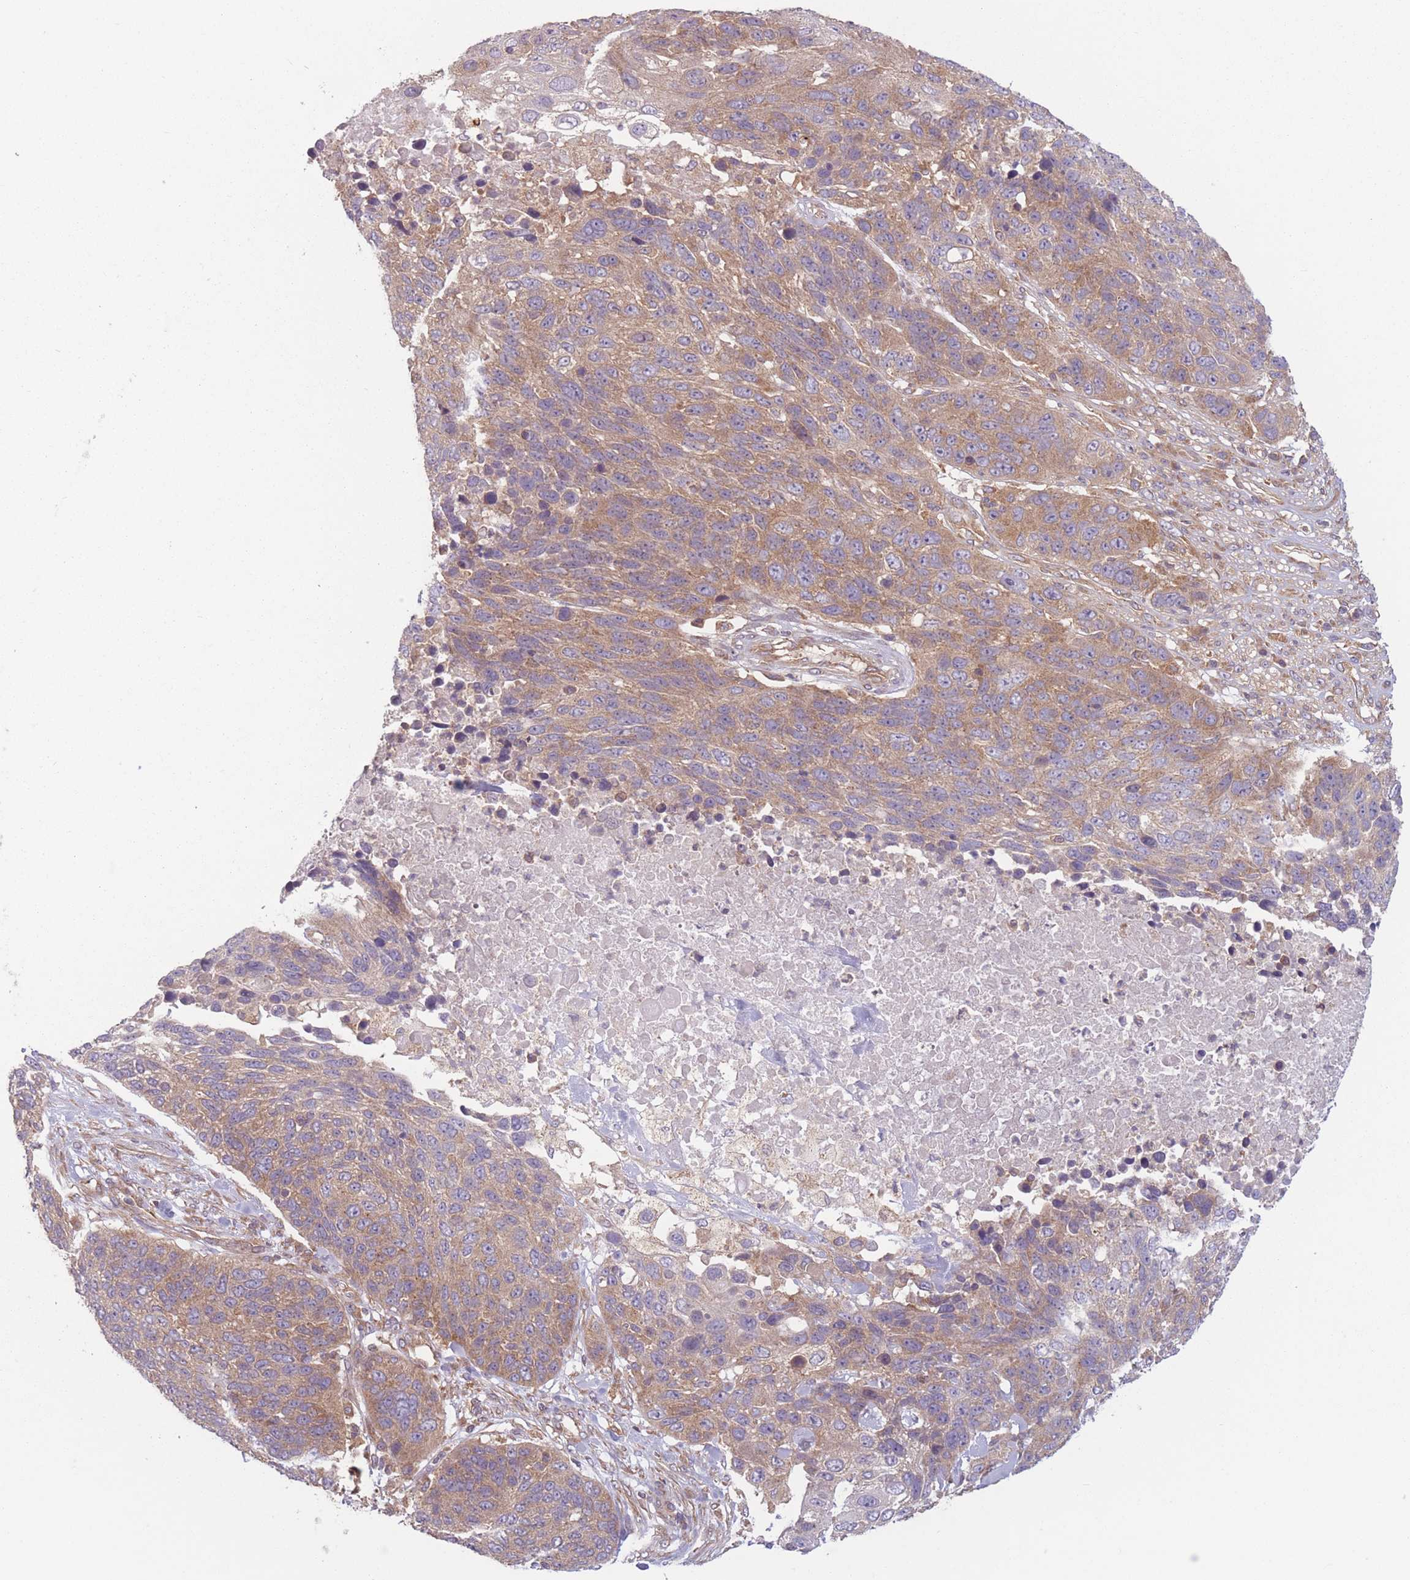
{"staining": {"intensity": "moderate", "quantity": ">75%", "location": "cytoplasmic/membranous"}, "tissue": "lung cancer", "cell_type": "Tumor cells", "image_type": "cancer", "snomed": [{"axis": "morphology", "description": "Normal tissue, NOS"}, {"axis": "morphology", "description": "Squamous cell carcinoma, NOS"}, {"axis": "topography", "description": "Lymph node"}, {"axis": "topography", "description": "Lung"}], "caption": "Human lung cancer stained for a protein (brown) exhibits moderate cytoplasmic/membranous positive positivity in about >75% of tumor cells.", "gene": "WASHC2A", "patient": {"sex": "male", "age": 66}}